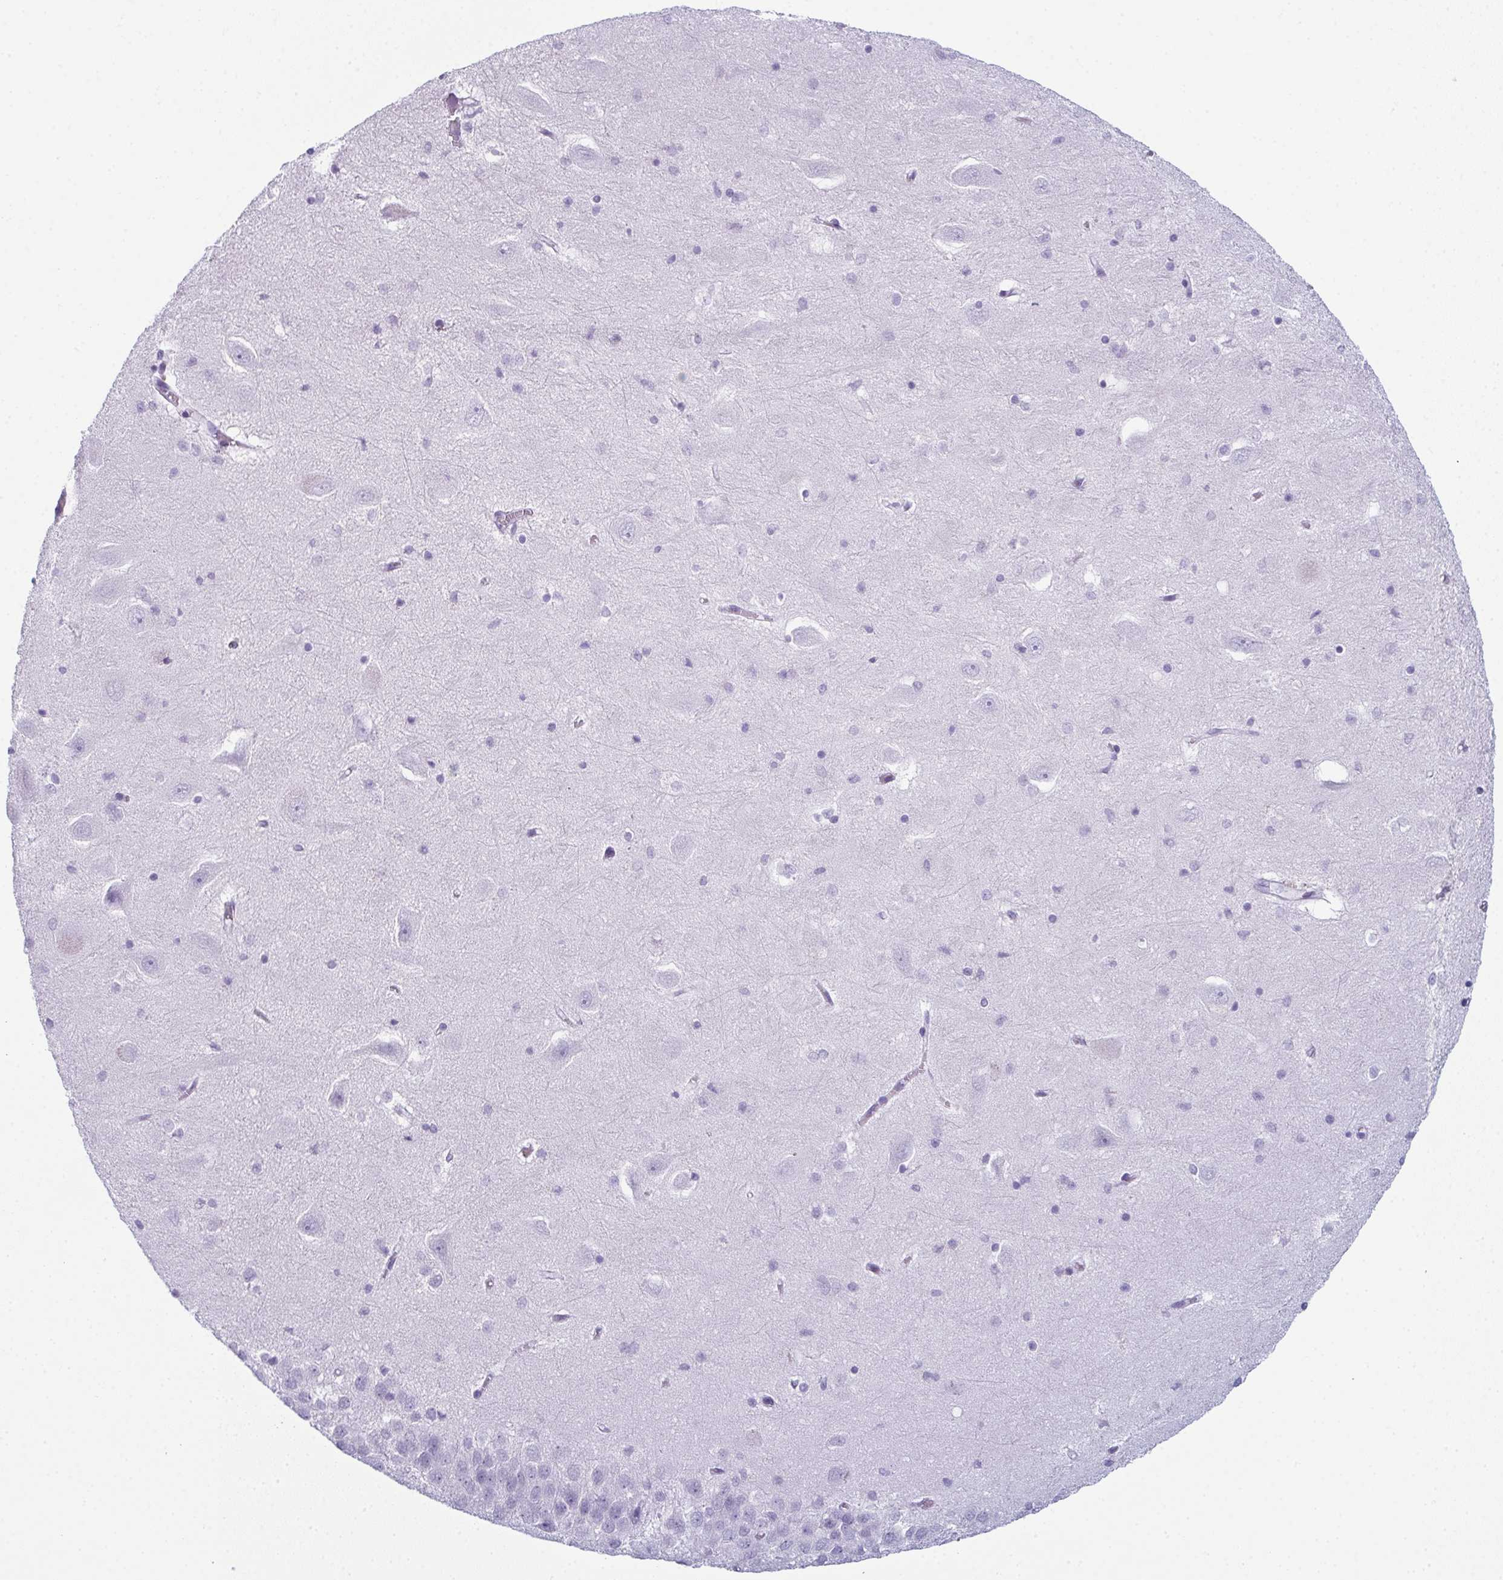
{"staining": {"intensity": "negative", "quantity": "none", "location": "none"}, "tissue": "hippocampus", "cell_type": "Glial cells", "image_type": "normal", "snomed": [{"axis": "morphology", "description": "Normal tissue, NOS"}, {"axis": "topography", "description": "Hippocampus"}], "caption": "Immunohistochemistry micrograph of benign hippocampus: hippocampus stained with DAB exhibits no significant protein positivity in glial cells. (IHC, brightfield microscopy, high magnification).", "gene": "ENKUR", "patient": {"sex": "male", "age": 58}}